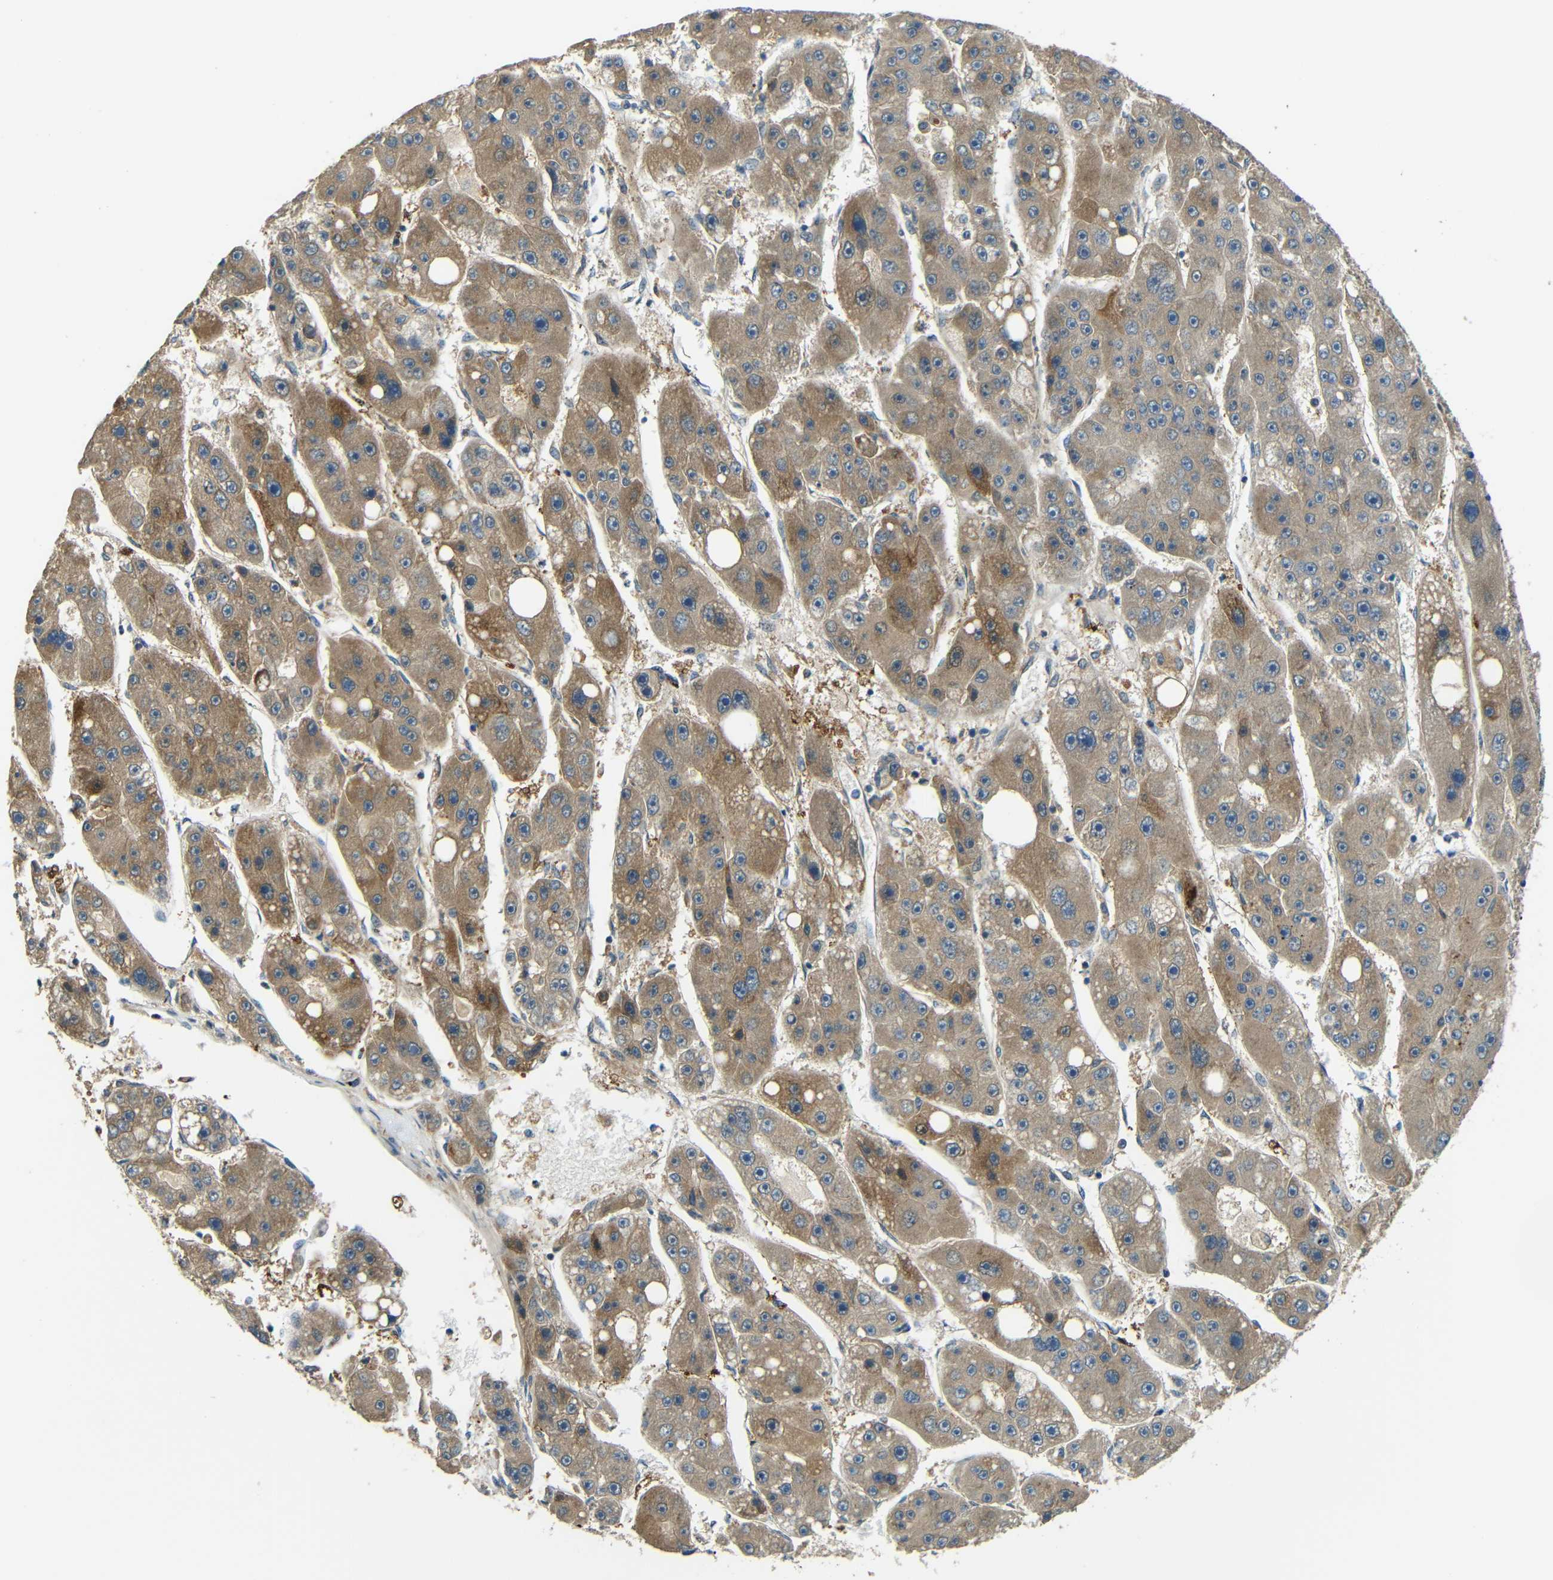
{"staining": {"intensity": "moderate", "quantity": ">75%", "location": "cytoplasmic/membranous"}, "tissue": "liver cancer", "cell_type": "Tumor cells", "image_type": "cancer", "snomed": [{"axis": "morphology", "description": "Carcinoma, Hepatocellular, NOS"}, {"axis": "topography", "description": "Liver"}], "caption": "Human liver hepatocellular carcinoma stained with a brown dye reveals moderate cytoplasmic/membranous positive staining in approximately >75% of tumor cells.", "gene": "FNDC3A", "patient": {"sex": "female", "age": 61}}